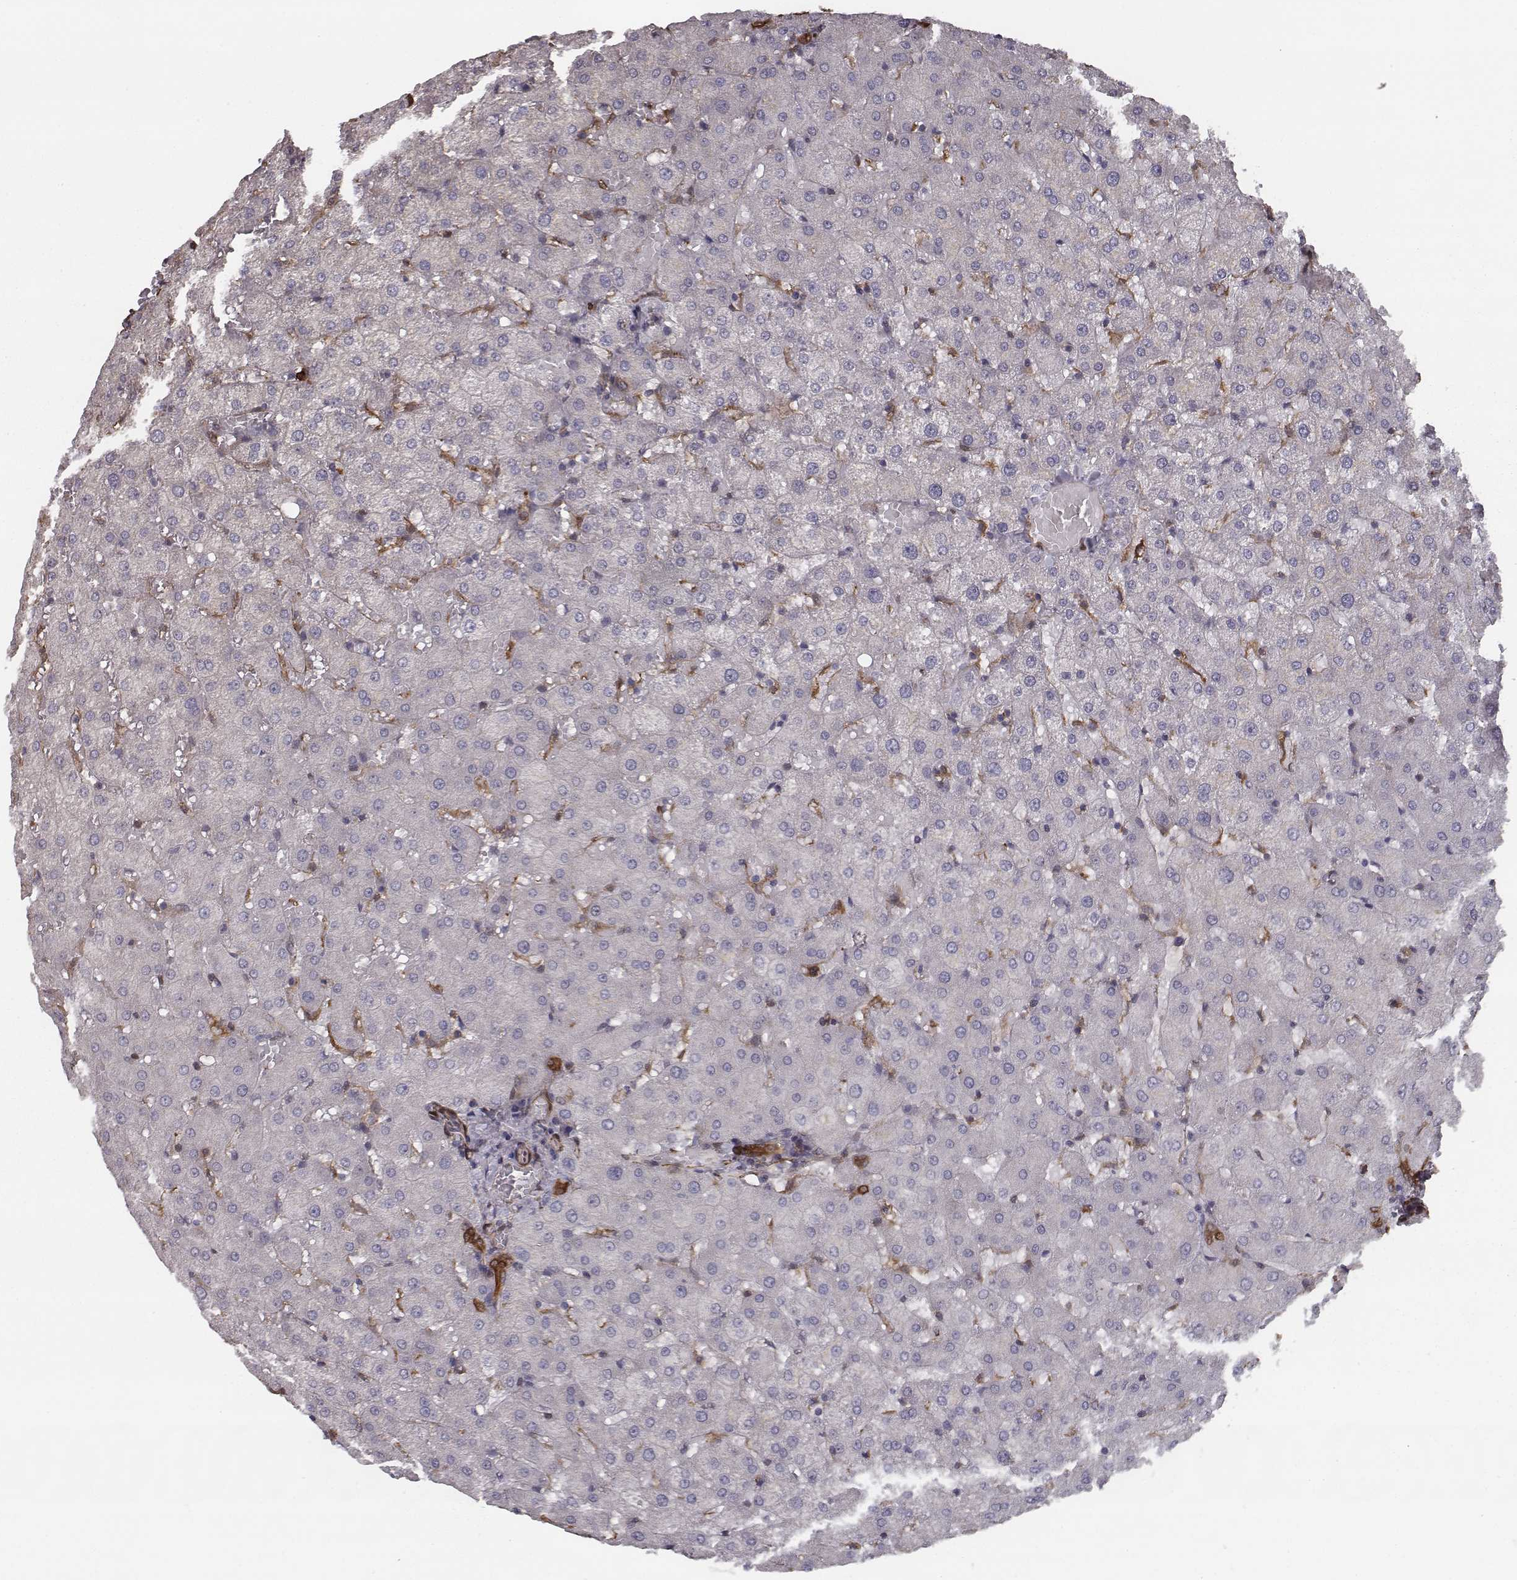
{"staining": {"intensity": "strong", "quantity": ">75%", "location": "cytoplasmic/membranous"}, "tissue": "liver", "cell_type": "Cholangiocytes", "image_type": "normal", "snomed": [{"axis": "morphology", "description": "Normal tissue, NOS"}, {"axis": "topography", "description": "Liver"}], "caption": "Immunohistochemical staining of normal human liver demonstrates >75% levels of strong cytoplasmic/membranous protein expression in about >75% of cholangiocytes.", "gene": "ISYNA1", "patient": {"sex": "female", "age": 50}}